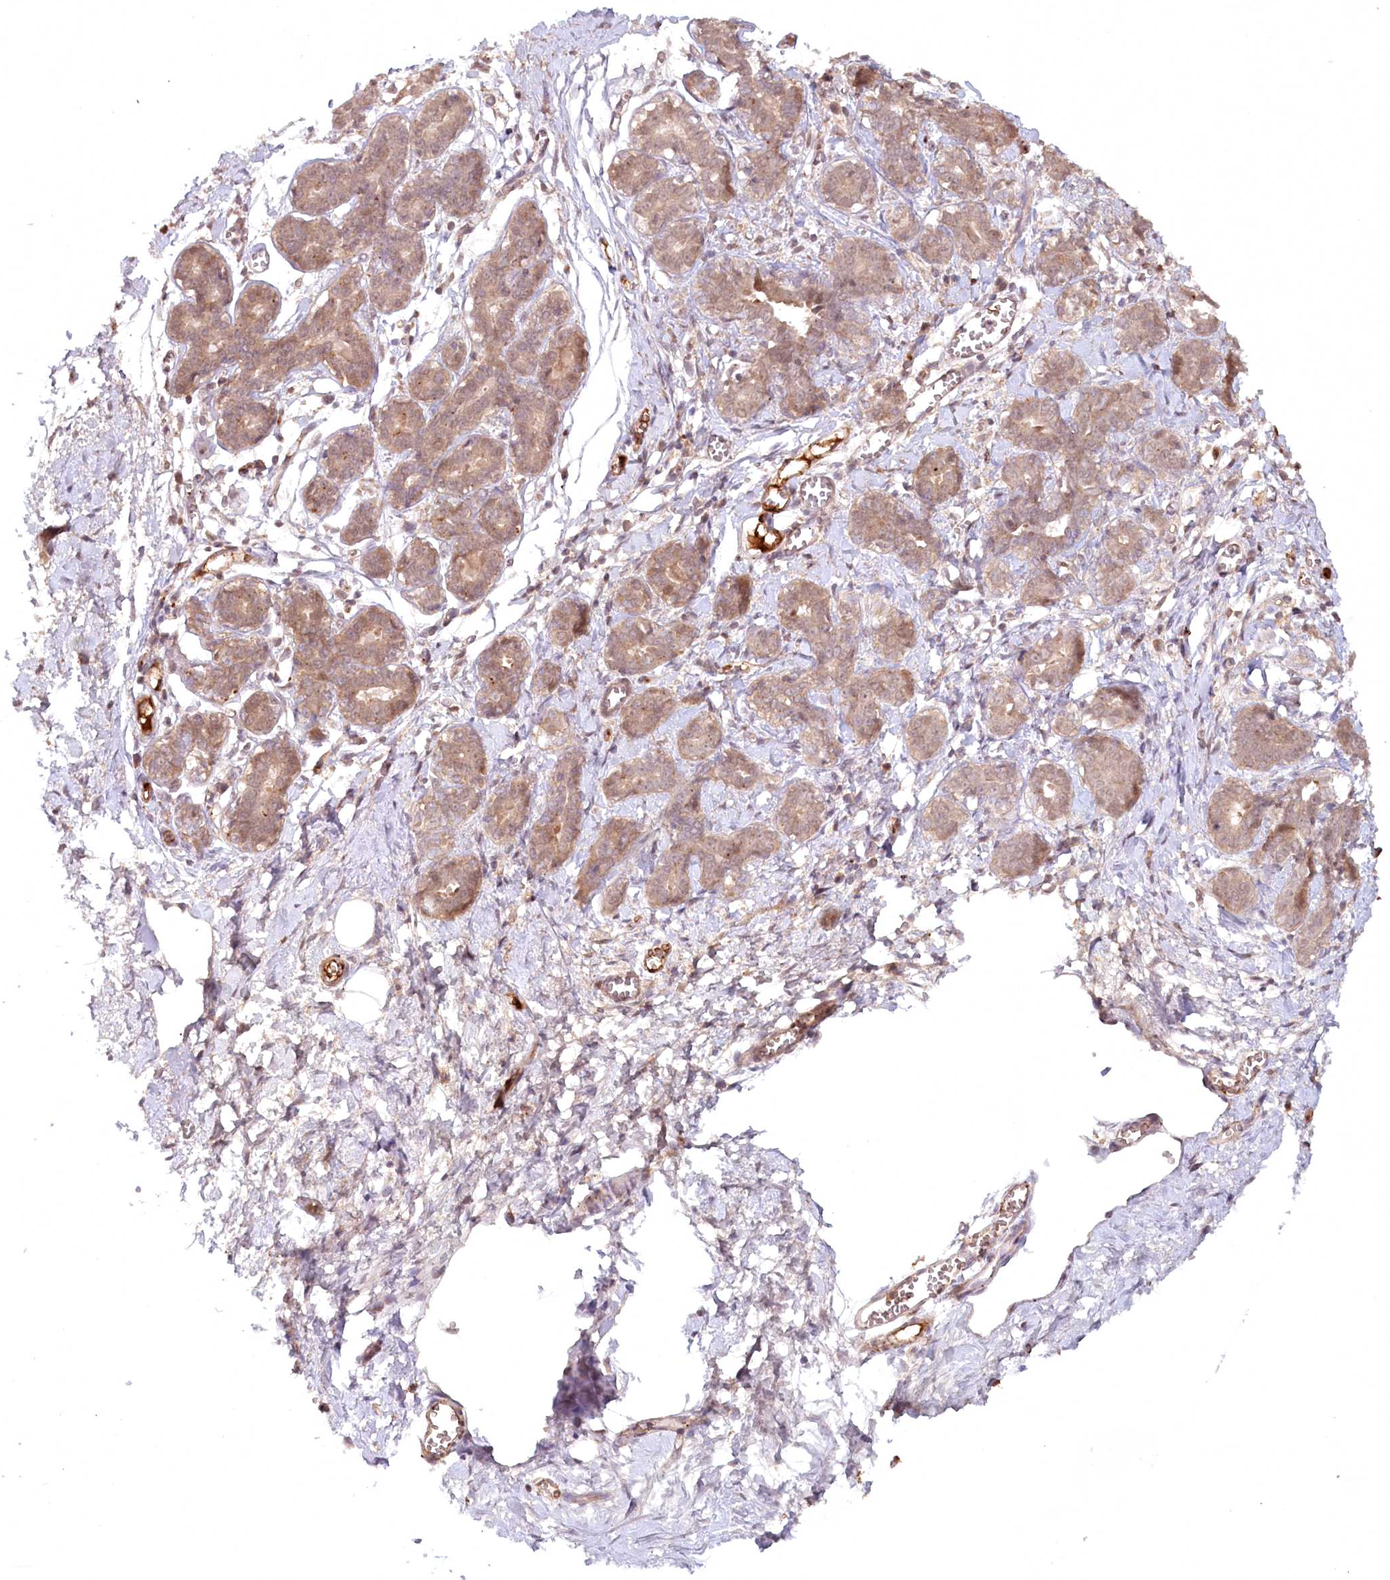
{"staining": {"intensity": "weak", "quantity": "25%-75%", "location": "cytoplasmic/membranous"}, "tissue": "breast", "cell_type": "Adipocytes", "image_type": "normal", "snomed": [{"axis": "morphology", "description": "Normal tissue, NOS"}, {"axis": "topography", "description": "Breast"}], "caption": "A photomicrograph of human breast stained for a protein shows weak cytoplasmic/membranous brown staining in adipocytes.", "gene": "PSAPL1", "patient": {"sex": "female", "age": 27}}